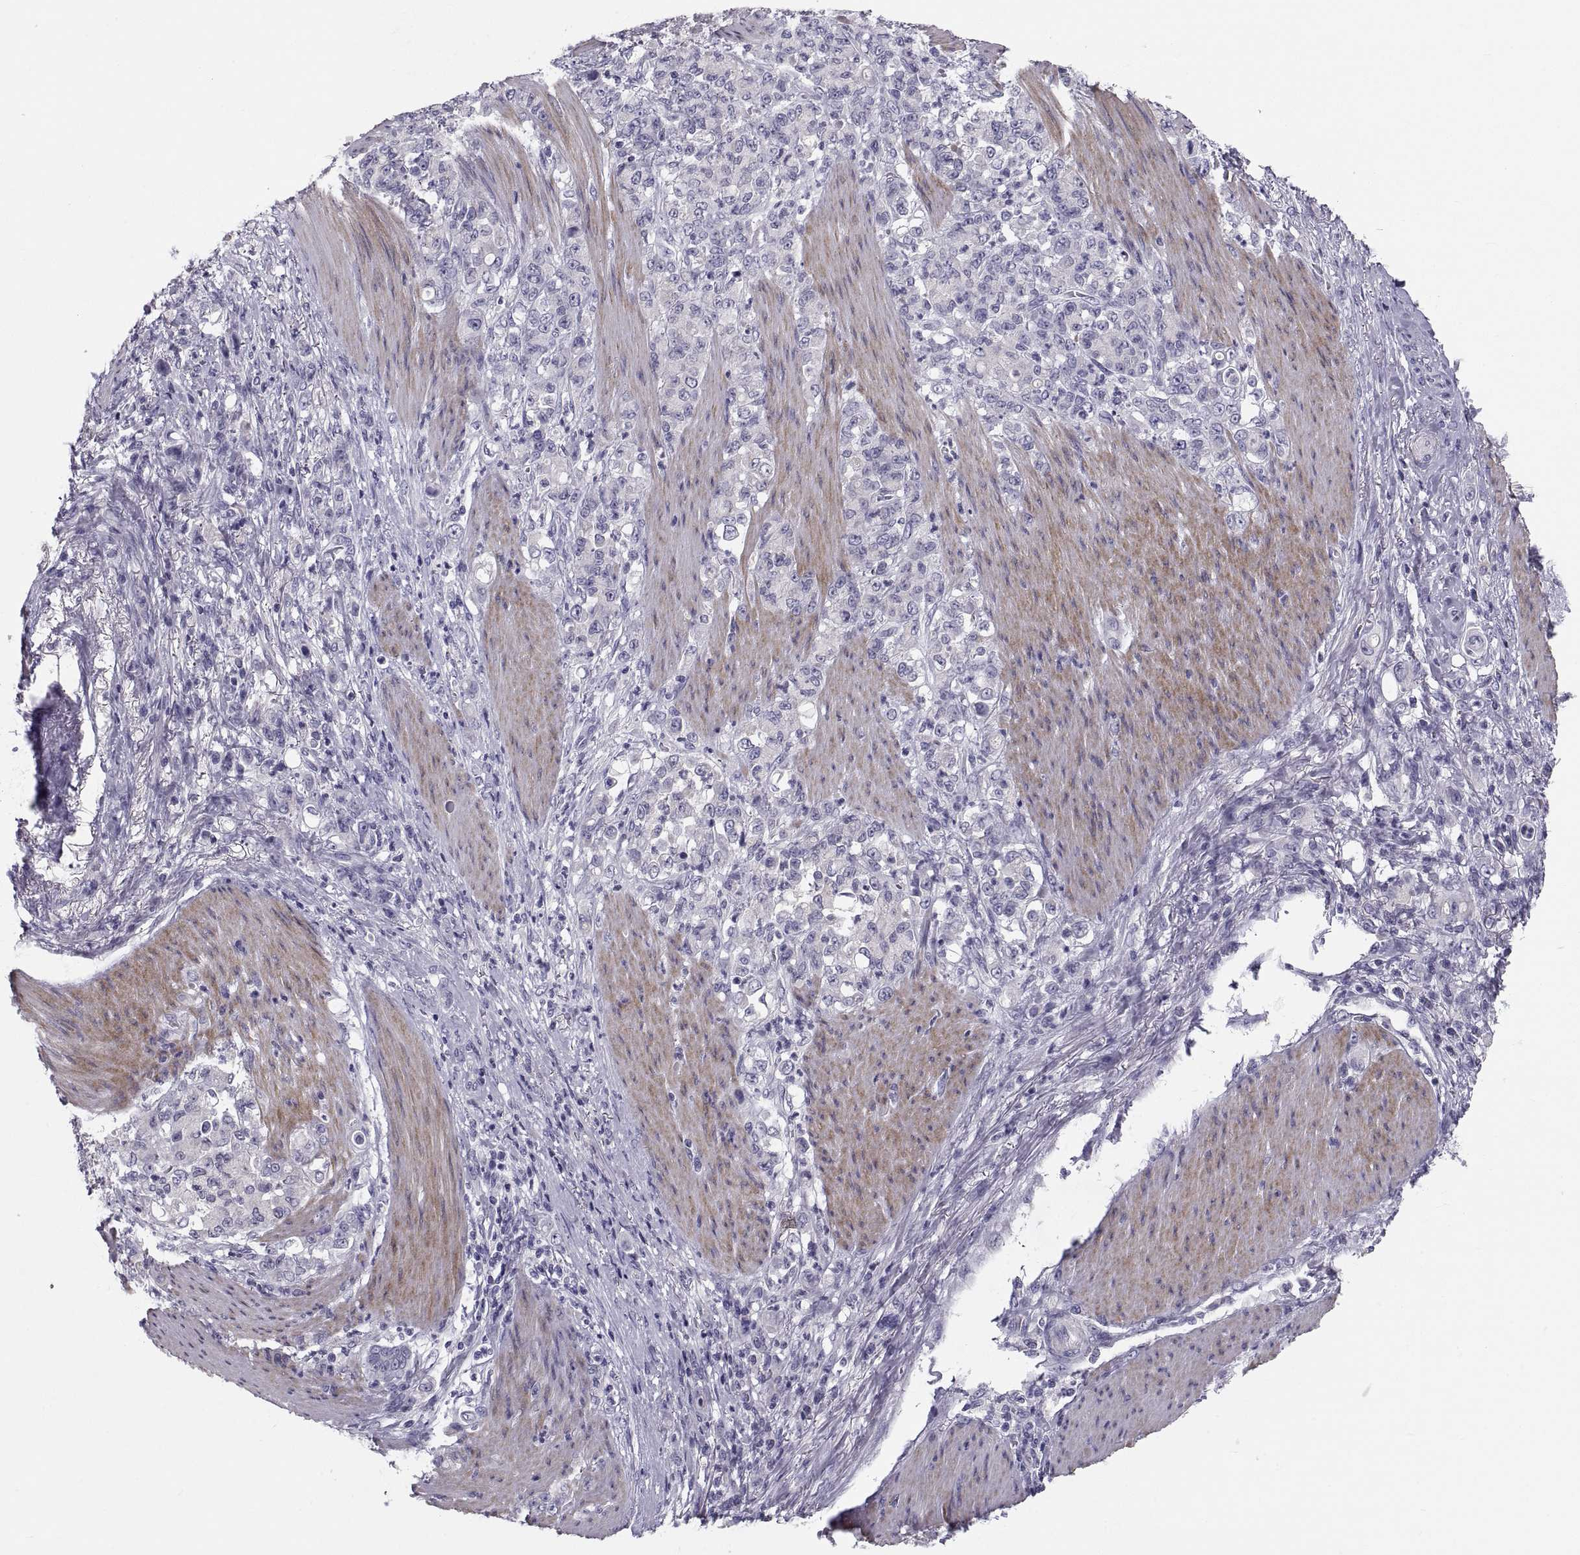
{"staining": {"intensity": "negative", "quantity": "none", "location": "none"}, "tissue": "stomach cancer", "cell_type": "Tumor cells", "image_type": "cancer", "snomed": [{"axis": "morphology", "description": "Adenocarcinoma, NOS"}, {"axis": "topography", "description": "Stomach"}], "caption": "IHC histopathology image of stomach cancer (adenocarcinoma) stained for a protein (brown), which reveals no expression in tumor cells.", "gene": "PDZRN4", "patient": {"sex": "female", "age": 79}}